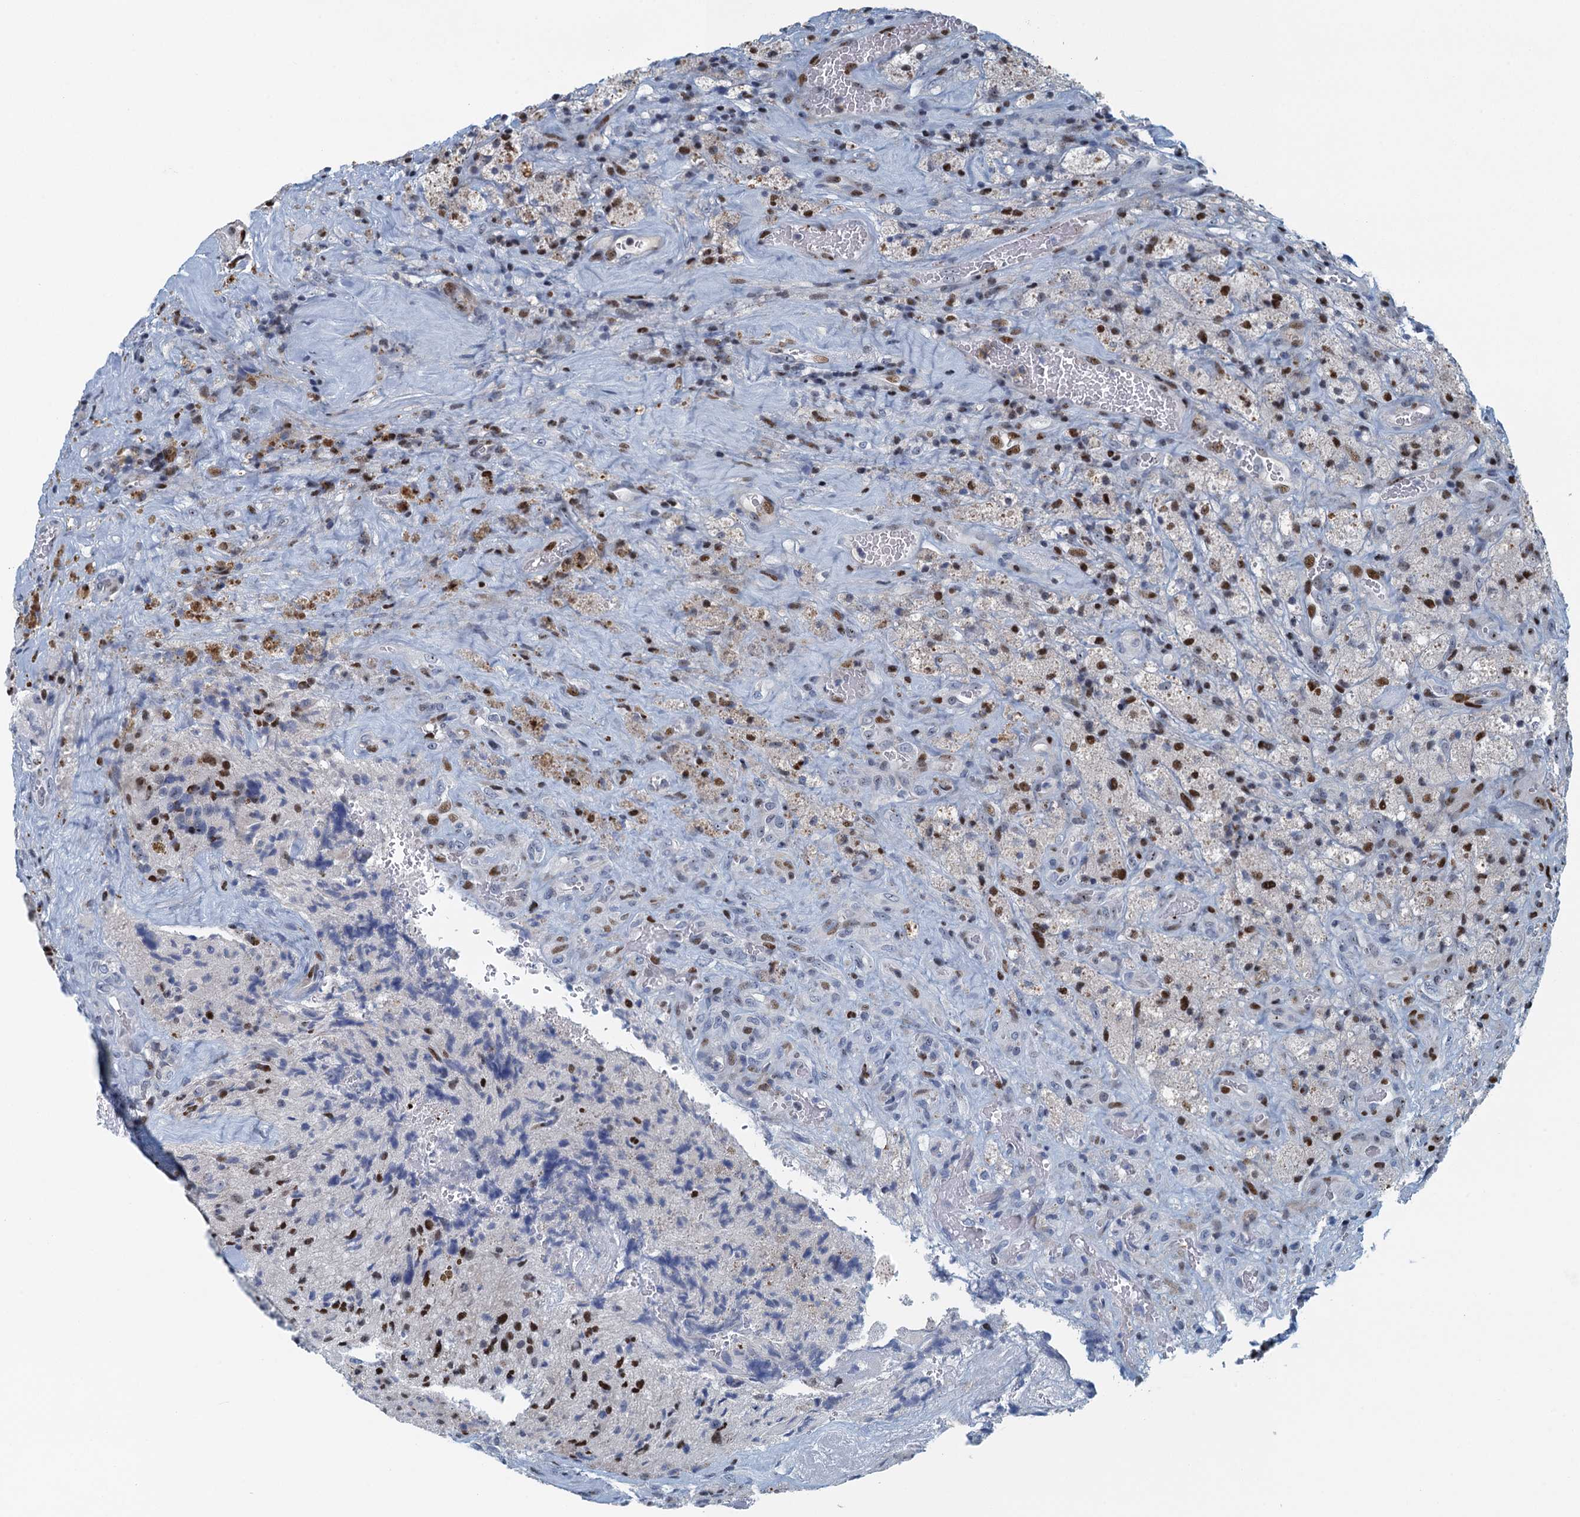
{"staining": {"intensity": "moderate", "quantity": "25%-75%", "location": "nuclear"}, "tissue": "glioma", "cell_type": "Tumor cells", "image_type": "cancer", "snomed": [{"axis": "morphology", "description": "Glioma, malignant, High grade"}, {"axis": "topography", "description": "Brain"}], "caption": "Protein analysis of glioma tissue demonstrates moderate nuclear expression in about 25%-75% of tumor cells.", "gene": "ANKRD13D", "patient": {"sex": "male", "age": 69}}